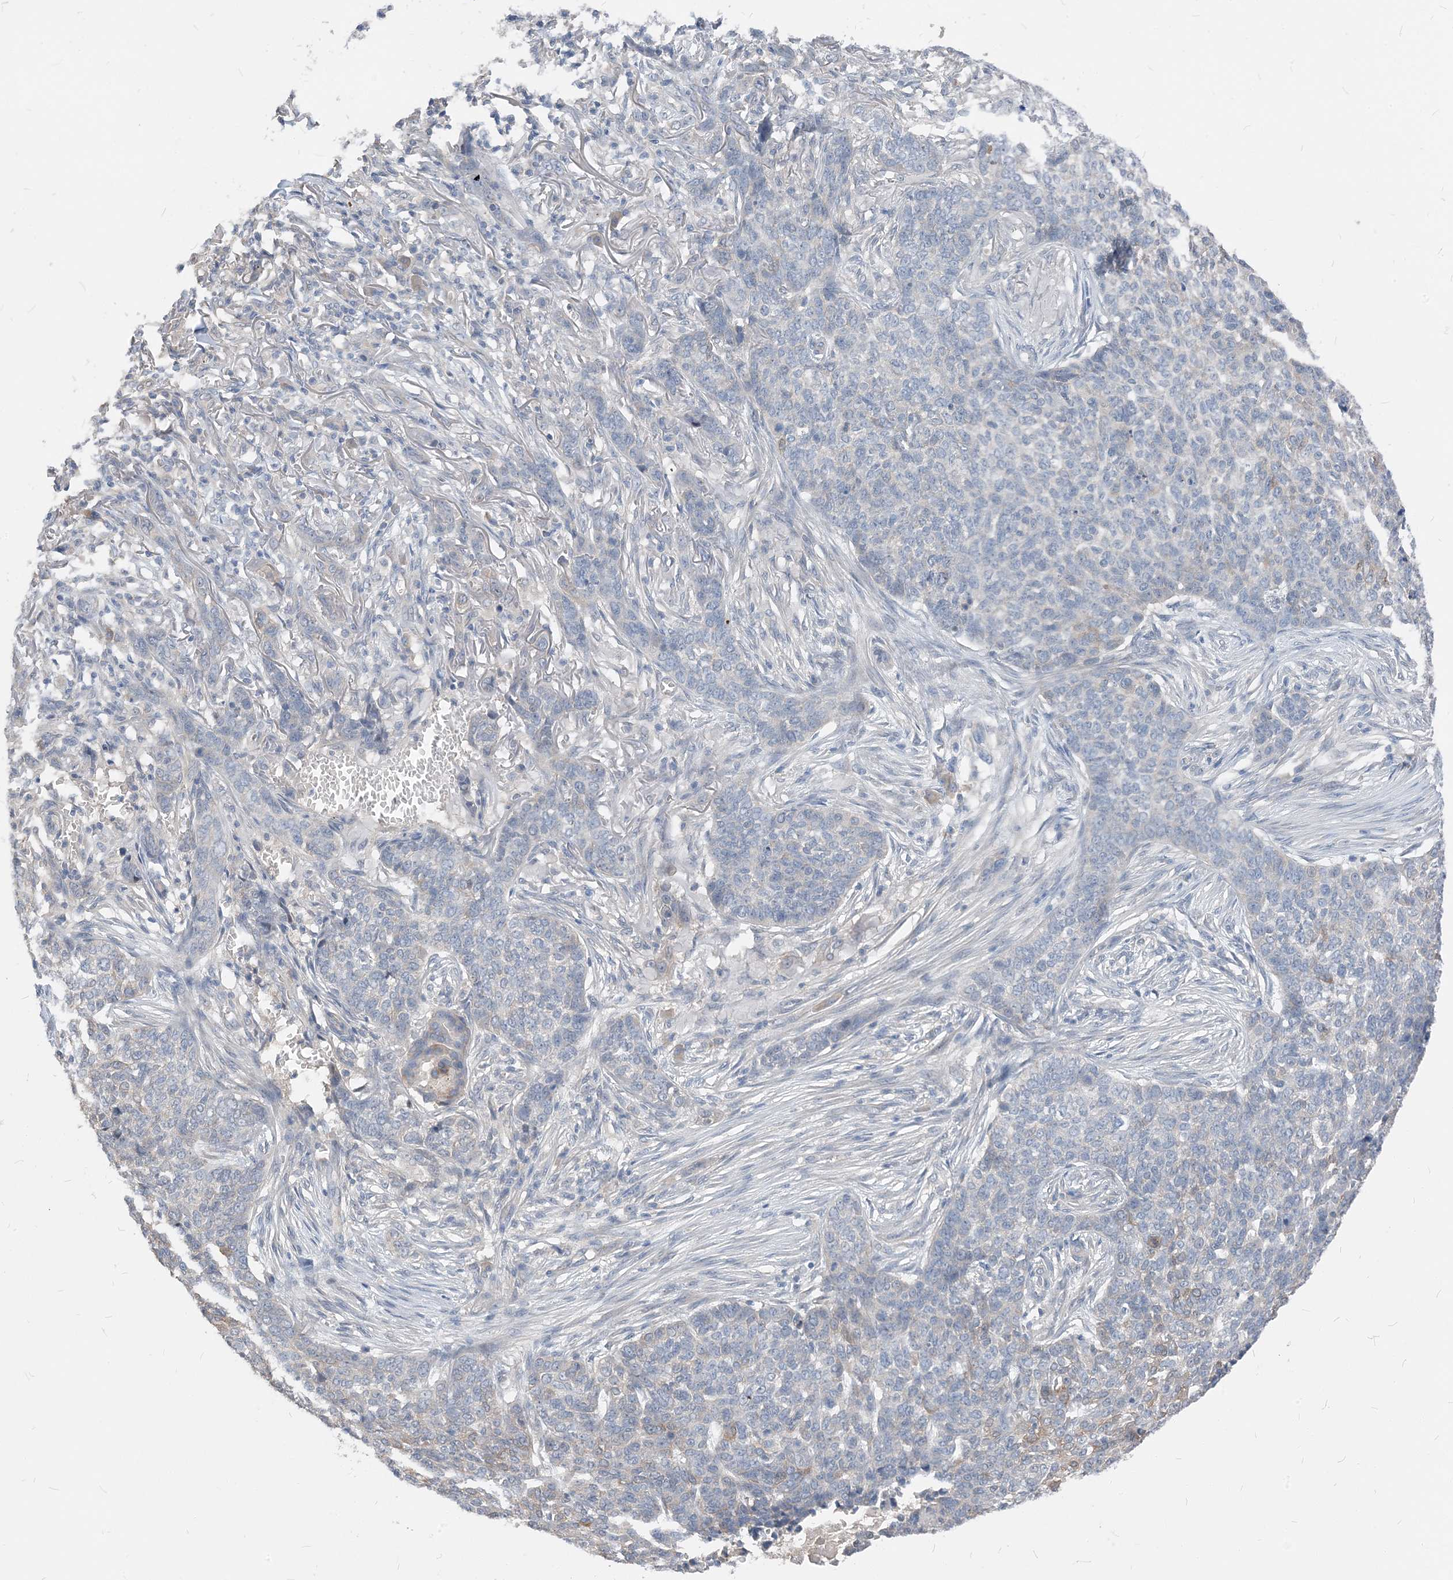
{"staining": {"intensity": "negative", "quantity": "none", "location": "none"}, "tissue": "skin cancer", "cell_type": "Tumor cells", "image_type": "cancer", "snomed": [{"axis": "morphology", "description": "Basal cell carcinoma"}, {"axis": "topography", "description": "Skin"}], "caption": "Tumor cells are negative for brown protein staining in skin cancer (basal cell carcinoma).", "gene": "NCOA7", "patient": {"sex": "male", "age": 85}}